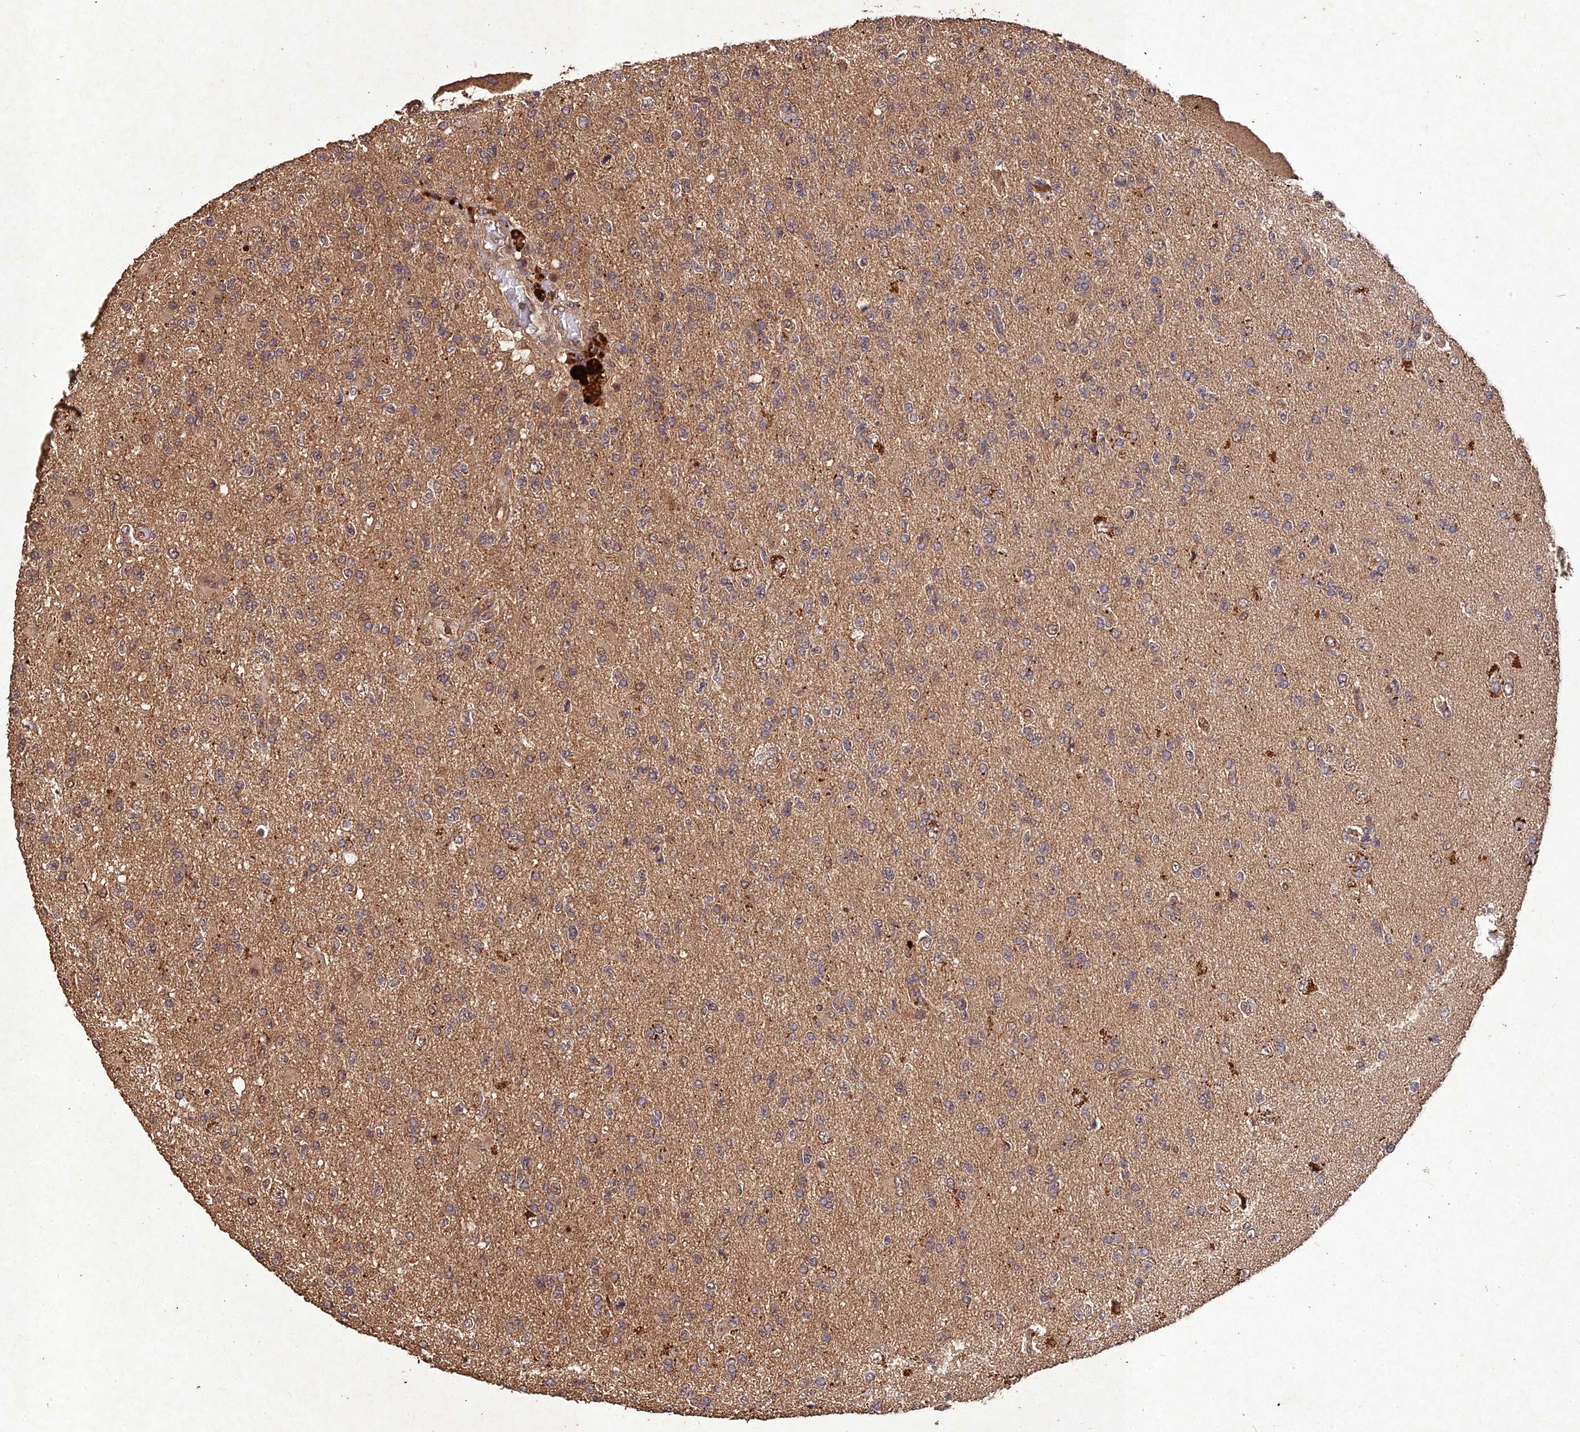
{"staining": {"intensity": "weak", "quantity": "<25%", "location": "cytoplasmic/membranous"}, "tissue": "glioma", "cell_type": "Tumor cells", "image_type": "cancer", "snomed": [{"axis": "morphology", "description": "Glioma, malignant, High grade"}, {"axis": "topography", "description": "Brain"}], "caption": "This micrograph is of glioma stained with IHC to label a protein in brown with the nuclei are counter-stained blue. There is no positivity in tumor cells.", "gene": "SYMPK", "patient": {"sex": "male", "age": 56}}